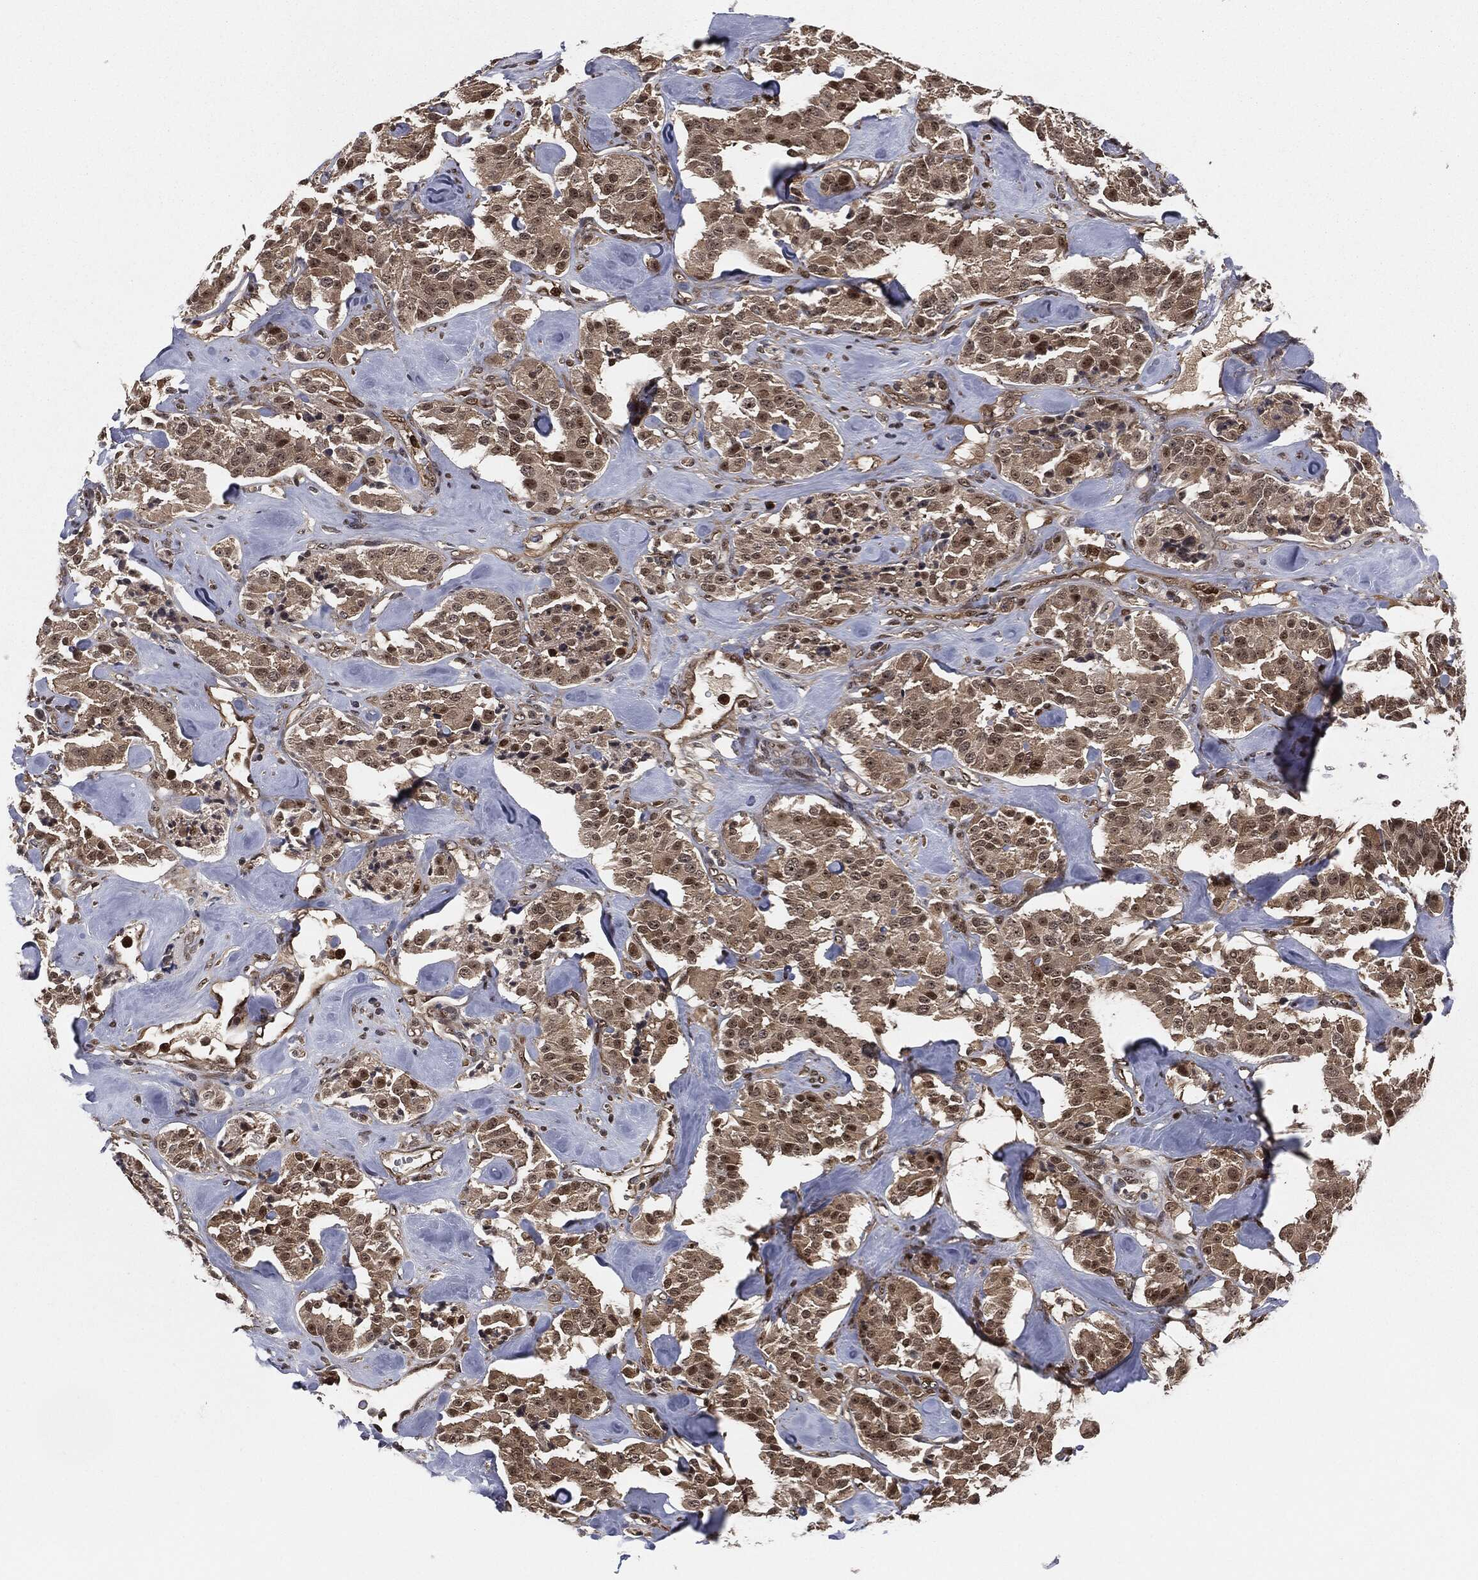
{"staining": {"intensity": "moderate", "quantity": "<25%", "location": "nuclear"}, "tissue": "carcinoid", "cell_type": "Tumor cells", "image_type": "cancer", "snomed": [{"axis": "morphology", "description": "Carcinoid, malignant, NOS"}, {"axis": "topography", "description": "Pancreas"}], "caption": "This histopathology image exhibits carcinoid (malignant) stained with immunohistochemistry to label a protein in brown. The nuclear of tumor cells show moderate positivity for the protein. Nuclei are counter-stained blue.", "gene": "CAPRIN2", "patient": {"sex": "male", "age": 41}}